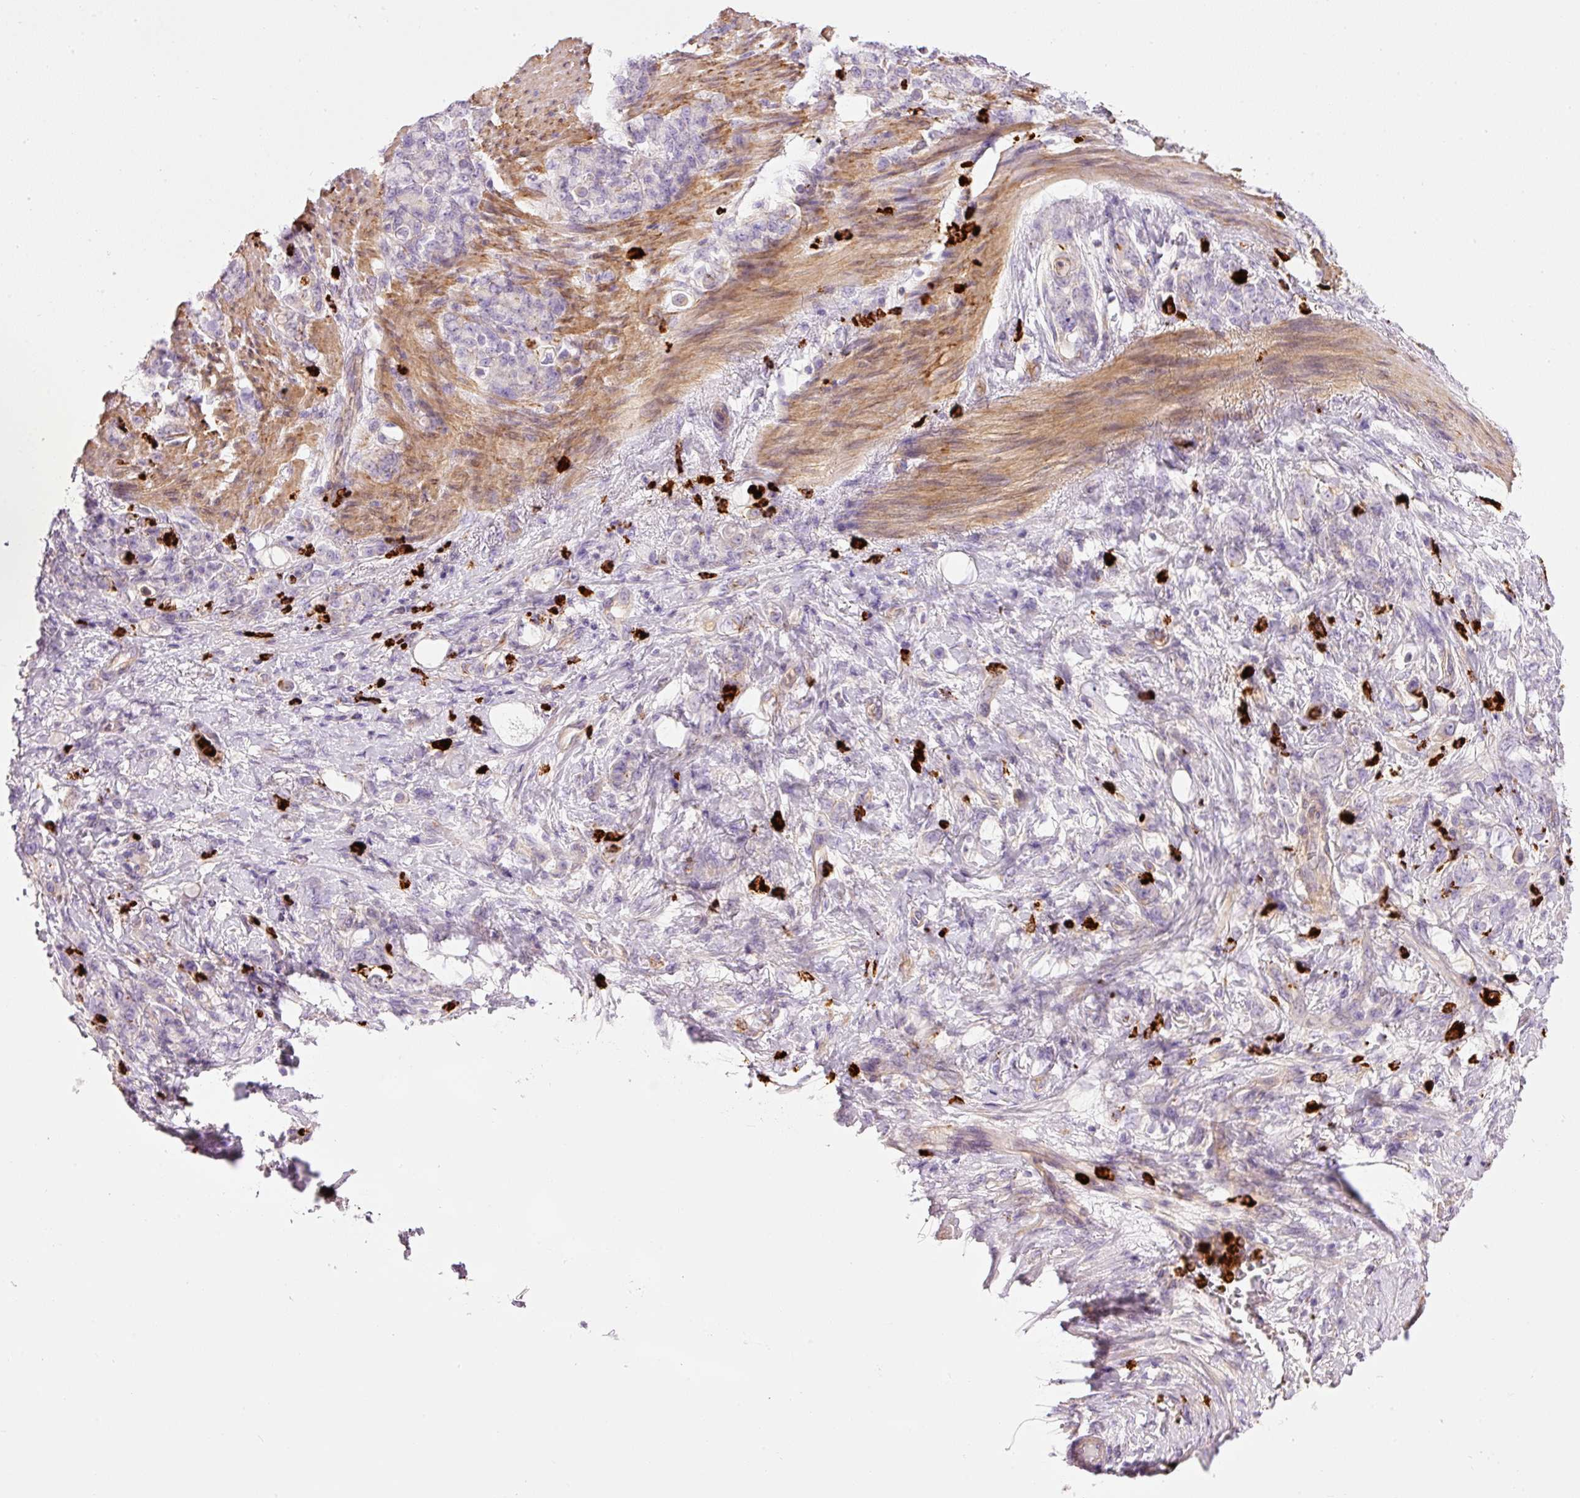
{"staining": {"intensity": "negative", "quantity": "none", "location": "none"}, "tissue": "stomach cancer", "cell_type": "Tumor cells", "image_type": "cancer", "snomed": [{"axis": "morphology", "description": "Adenocarcinoma, NOS"}, {"axis": "topography", "description": "Stomach"}], "caption": "Photomicrograph shows no significant protein positivity in tumor cells of adenocarcinoma (stomach). (DAB IHC with hematoxylin counter stain).", "gene": "MAP3K3", "patient": {"sex": "female", "age": 79}}